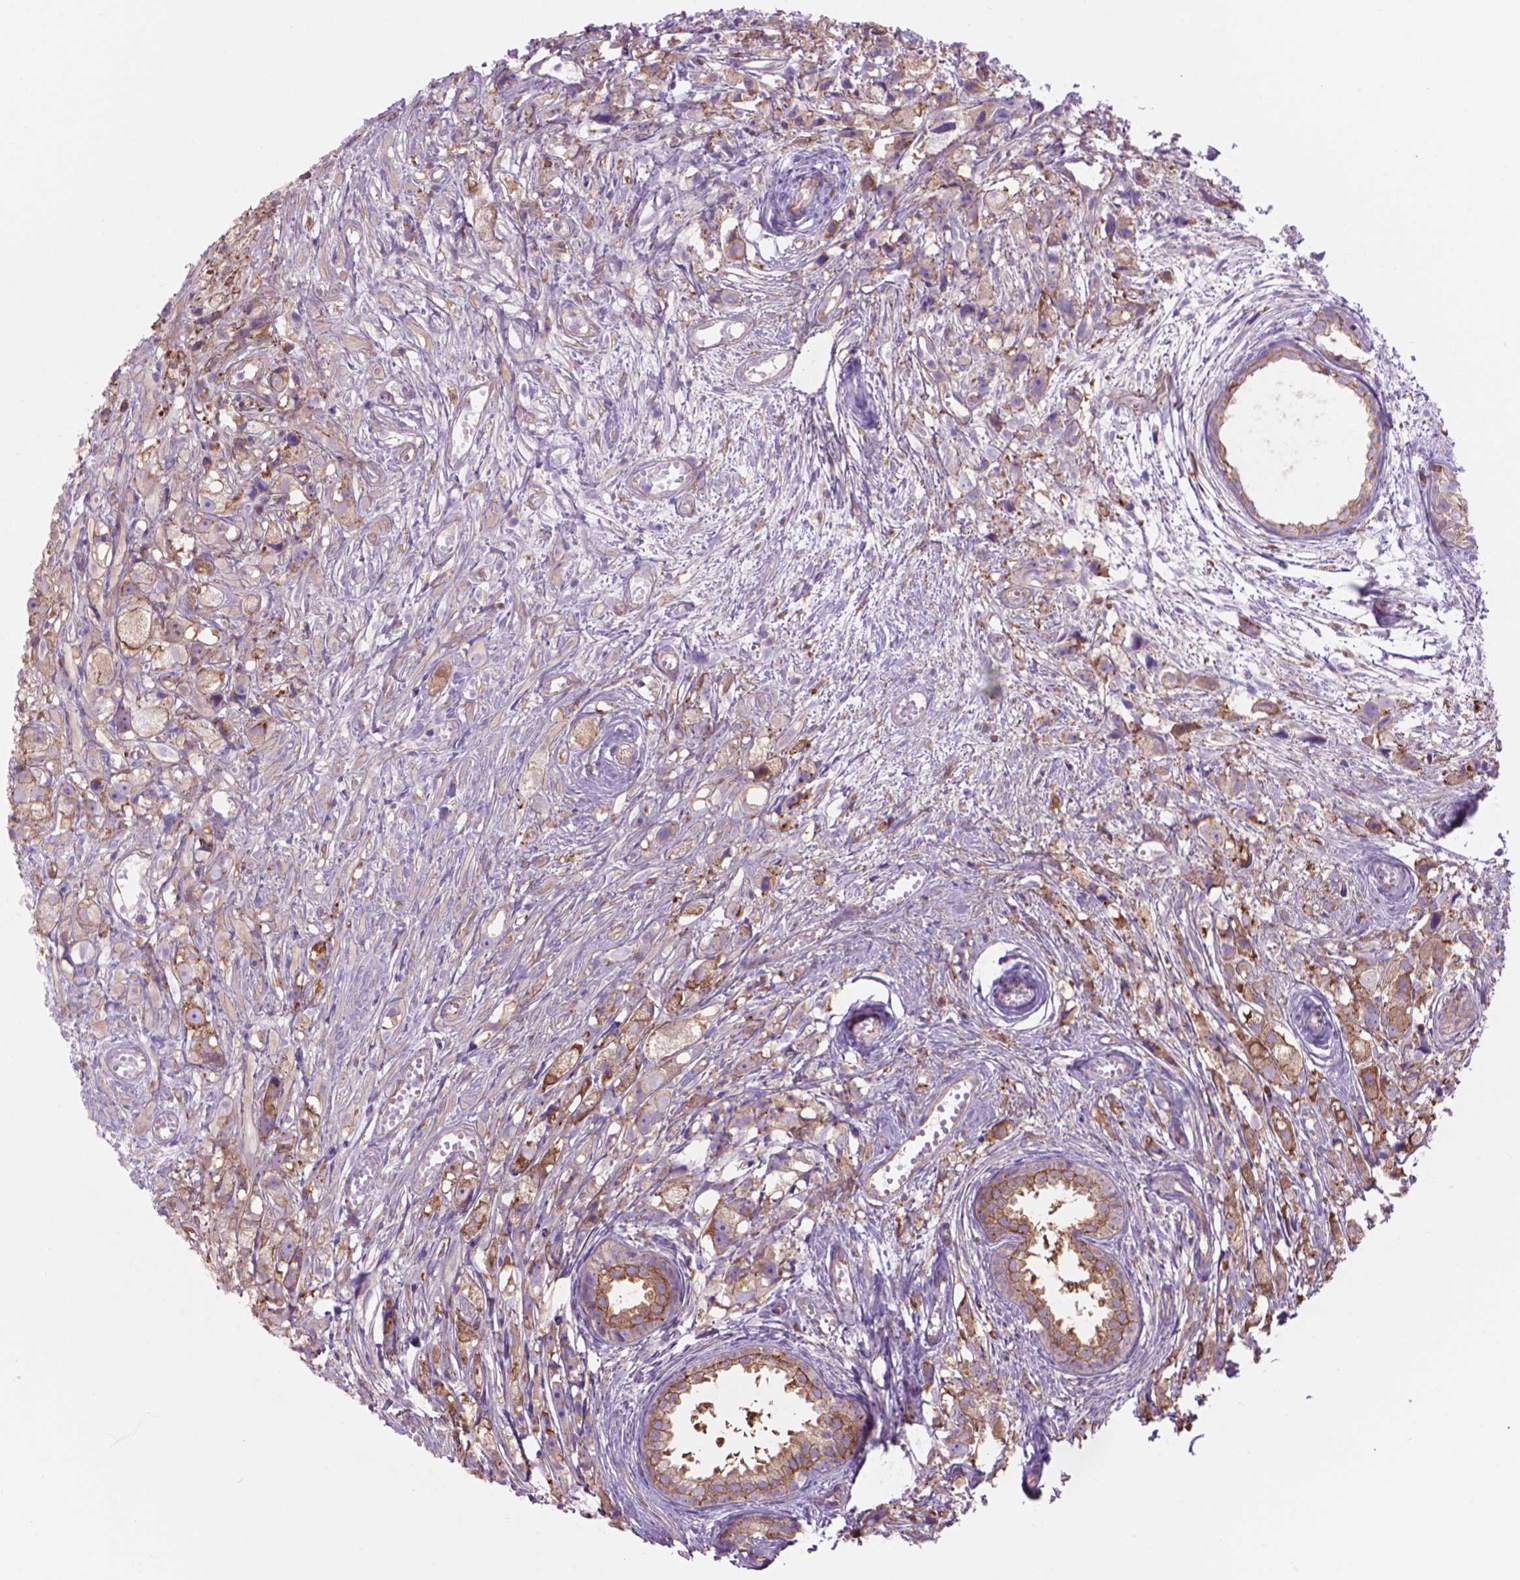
{"staining": {"intensity": "weak", "quantity": "25%-75%", "location": "cytoplasmic/membranous"}, "tissue": "prostate cancer", "cell_type": "Tumor cells", "image_type": "cancer", "snomed": [{"axis": "morphology", "description": "Adenocarcinoma, High grade"}, {"axis": "topography", "description": "Prostate"}], "caption": "Immunohistochemistry (IHC) staining of high-grade adenocarcinoma (prostate), which displays low levels of weak cytoplasmic/membranous staining in approximately 25%-75% of tumor cells indicating weak cytoplasmic/membranous protein staining. The staining was performed using DAB (brown) for protein detection and nuclei were counterstained in hematoxylin (blue).", "gene": "CORO1B", "patient": {"sex": "male", "age": 75}}